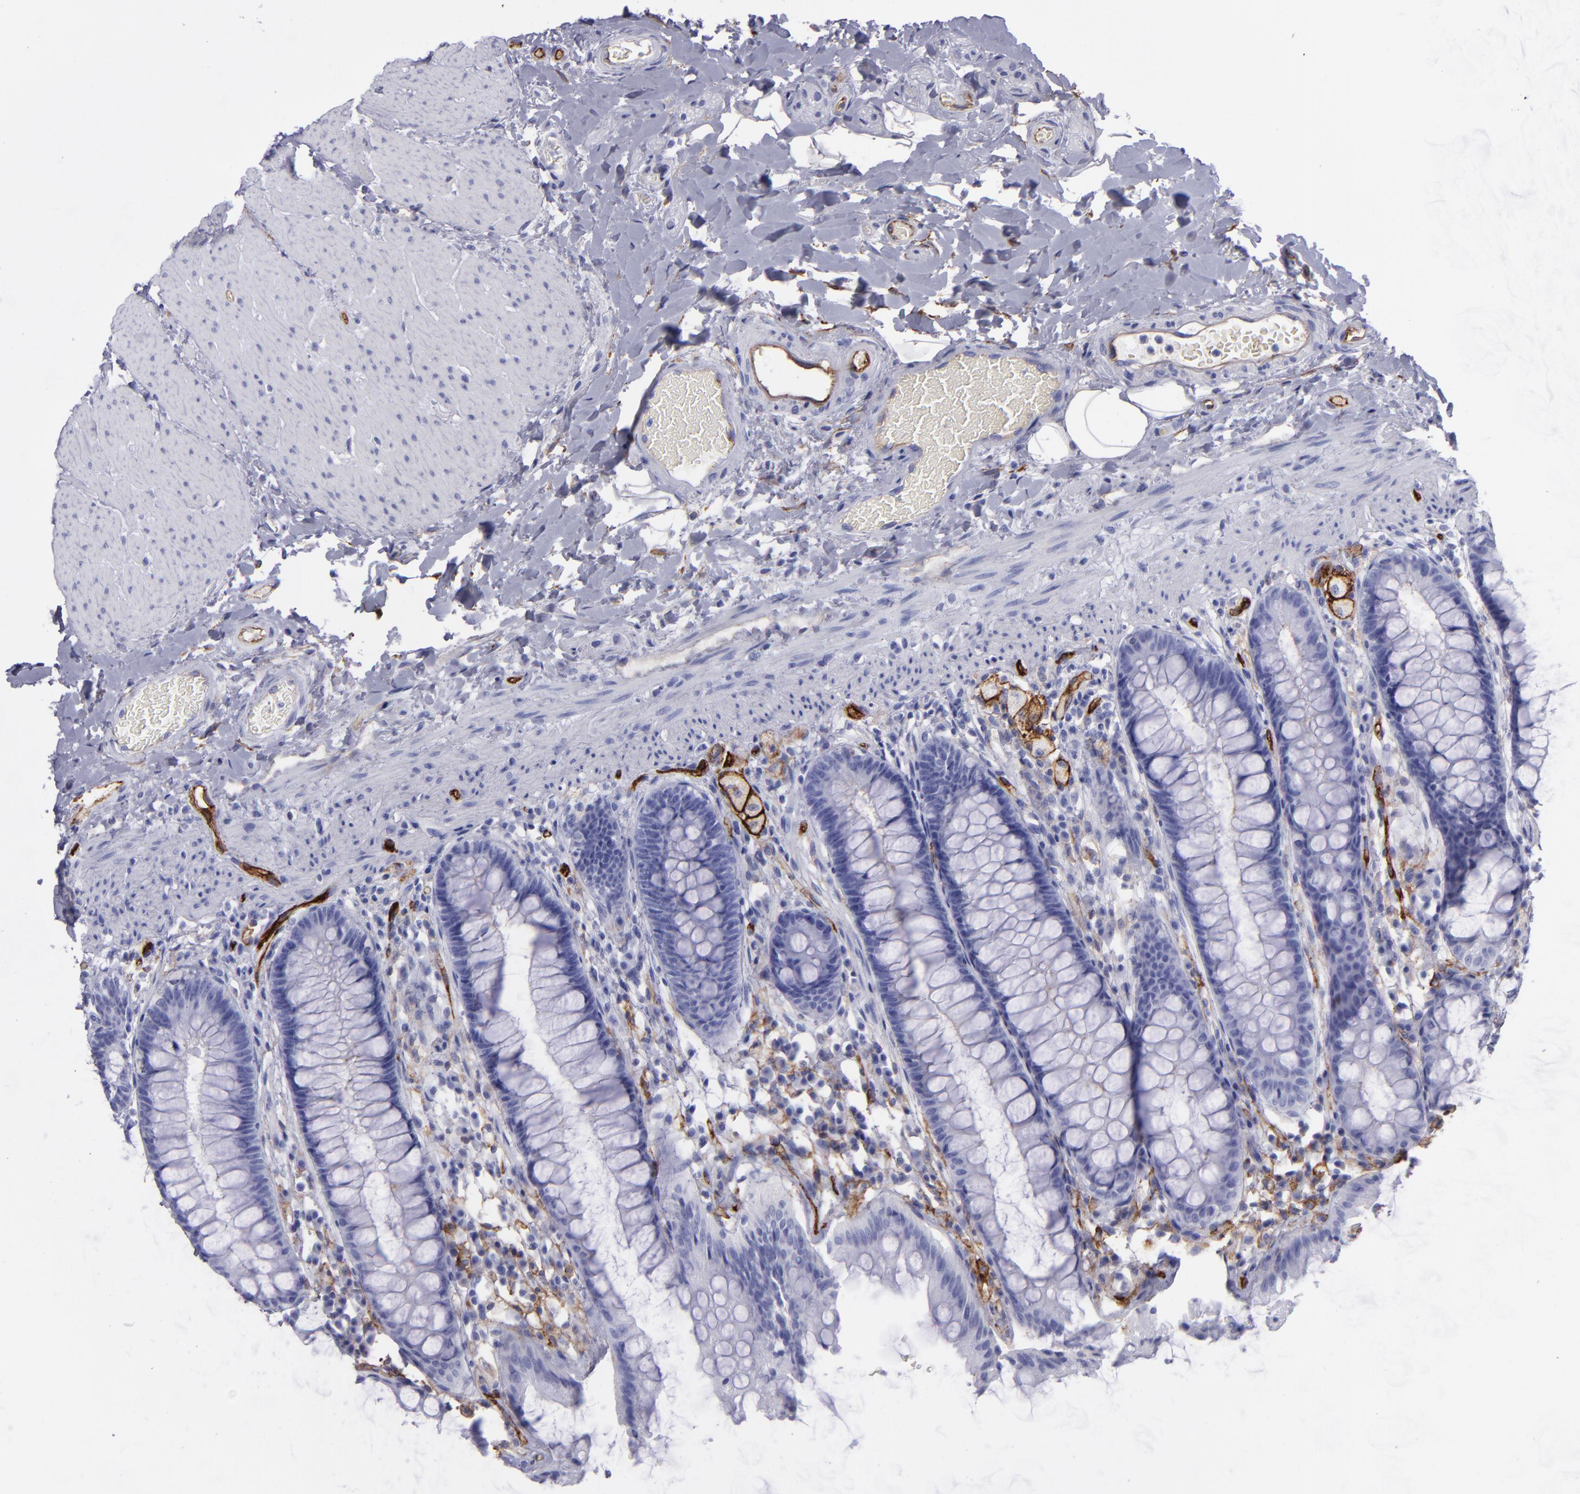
{"staining": {"intensity": "negative", "quantity": "none", "location": "none"}, "tissue": "rectum", "cell_type": "Glandular cells", "image_type": "normal", "snomed": [{"axis": "morphology", "description": "Normal tissue, NOS"}, {"axis": "topography", "description": "Rectum"}], "caption": "IHC micrograph of unremarkable human rectum stained for a protein (brown), which reveals no staining in glandular cells.", "gene": "ACE", "patient": {"sex": "female", "age": 46}}